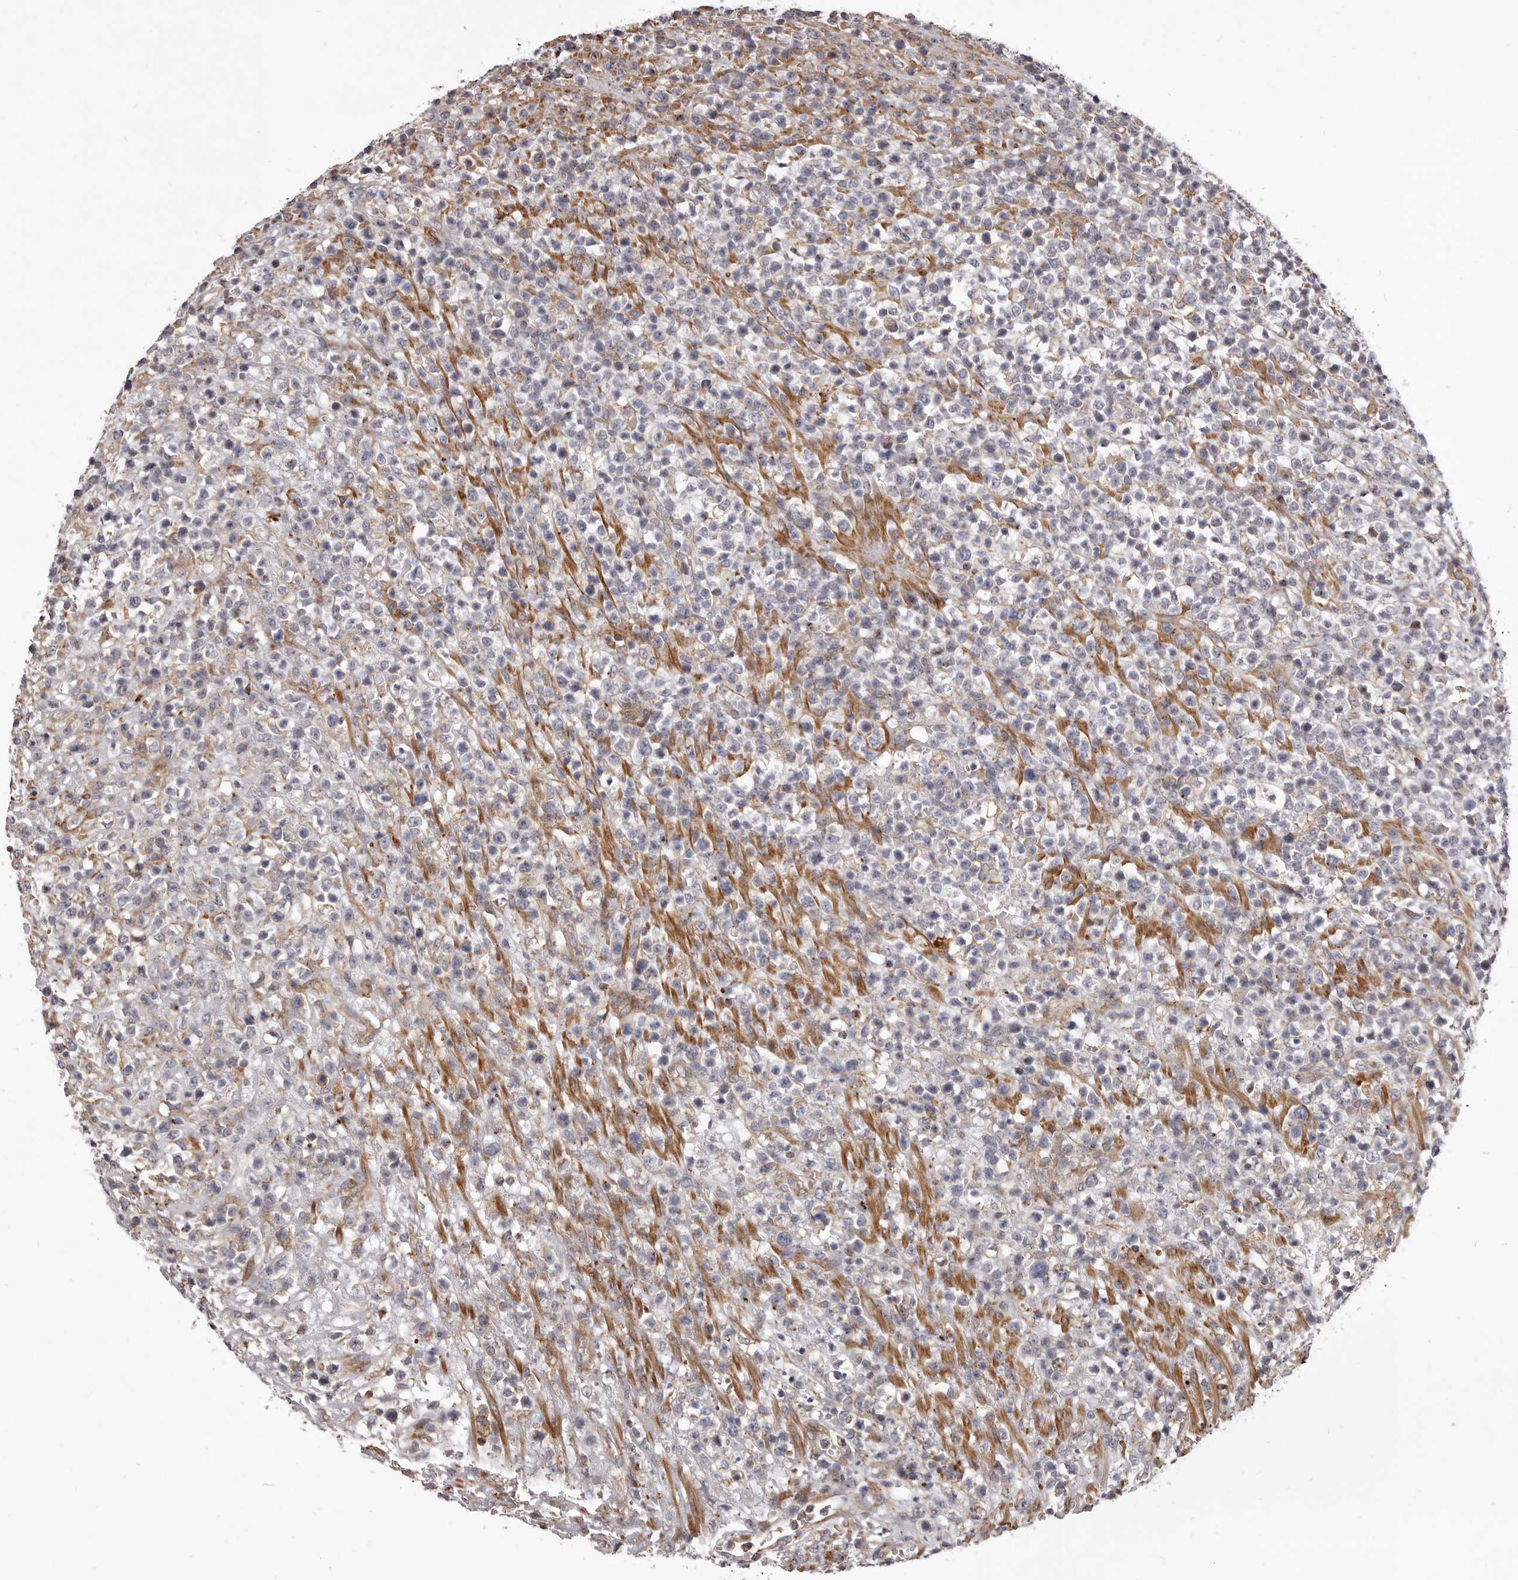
{"staining": {"intensity": "negative", "quantity": "none", "location": "none"}, "tissue": "lymphoma", "cell_type": "Tumor cells", "image_type": "cancer", "snomed": [{"axis": "morphology", "description": "Malignant lymphoma, non-Hodgkin's type, High grade"}, {"axis": "topography", "description": "Colon"}], "caption": "IHC image of neoplastic tissue: lymphoma stained with DAB (3,3'-diaminobenzidine) displays no significant protein positivity in tumor cells.", "gene": "ALPK1", "patient": {"sex": "female", "age": 53}}